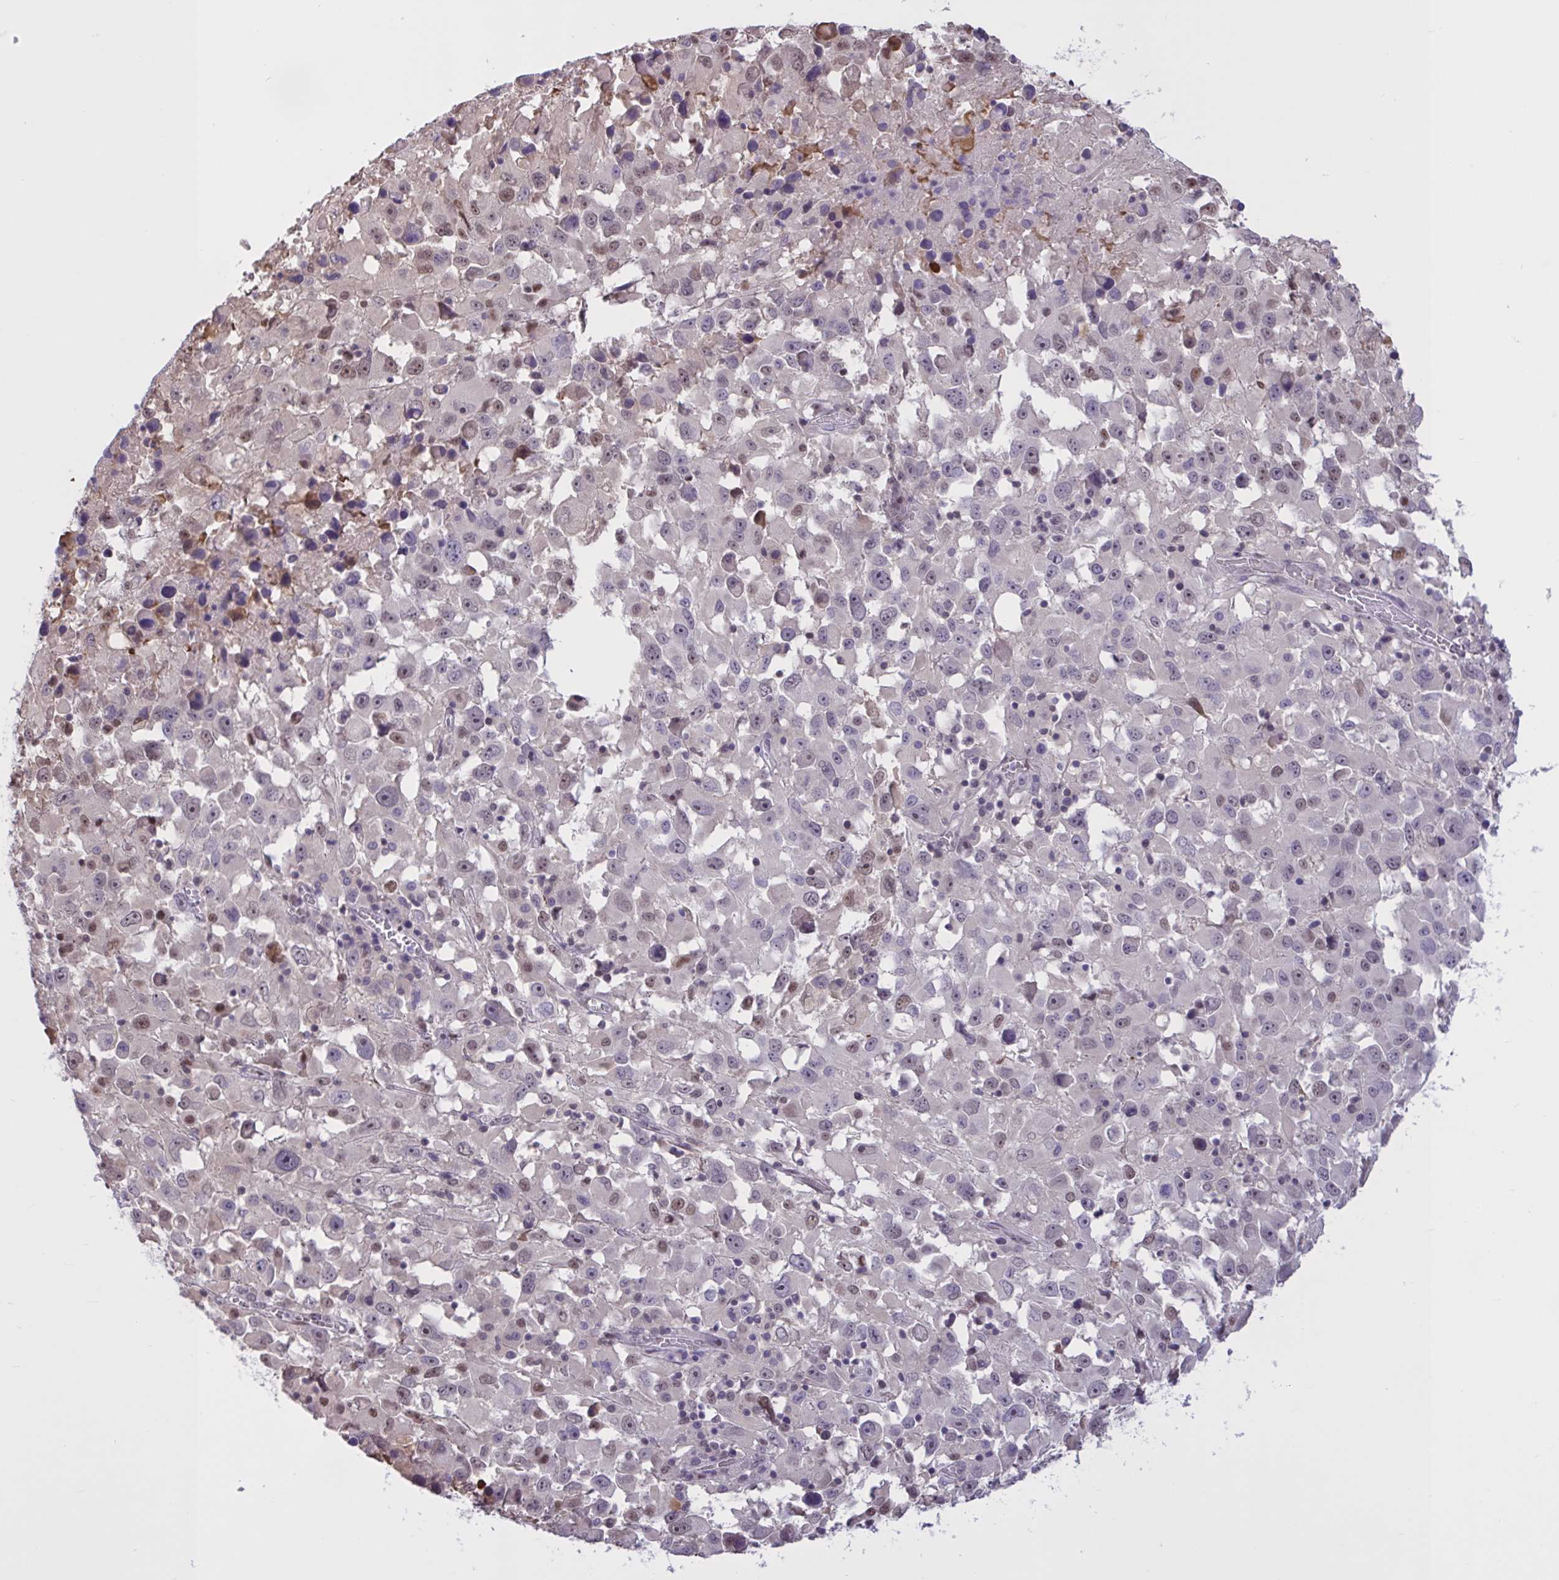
{"staining": {"intensity": "moderate", "quantity": "<25%", "location": "nuclear"}, "tissue": "melanoma", "cell_type": "Tumor cells", "image_type": "cancer", "snomed": [{"axis": "morphology", "description": "Malignant melanoma, Metastatic site"}, {"axis": "topography", "description": "Soft tissue"}], "caption": "IHC (DAB) staining of malignant melanoma (metastatic site) demonstrates moderate nuclear protein staining in approximately <25% of tumor cells. Using DAB (brown) and hematoxylin (blue) stains, captured at high magnification using brightfield microscopy.", "gene": "RBL1", "patient": {"sex": "male", "age": 50}}